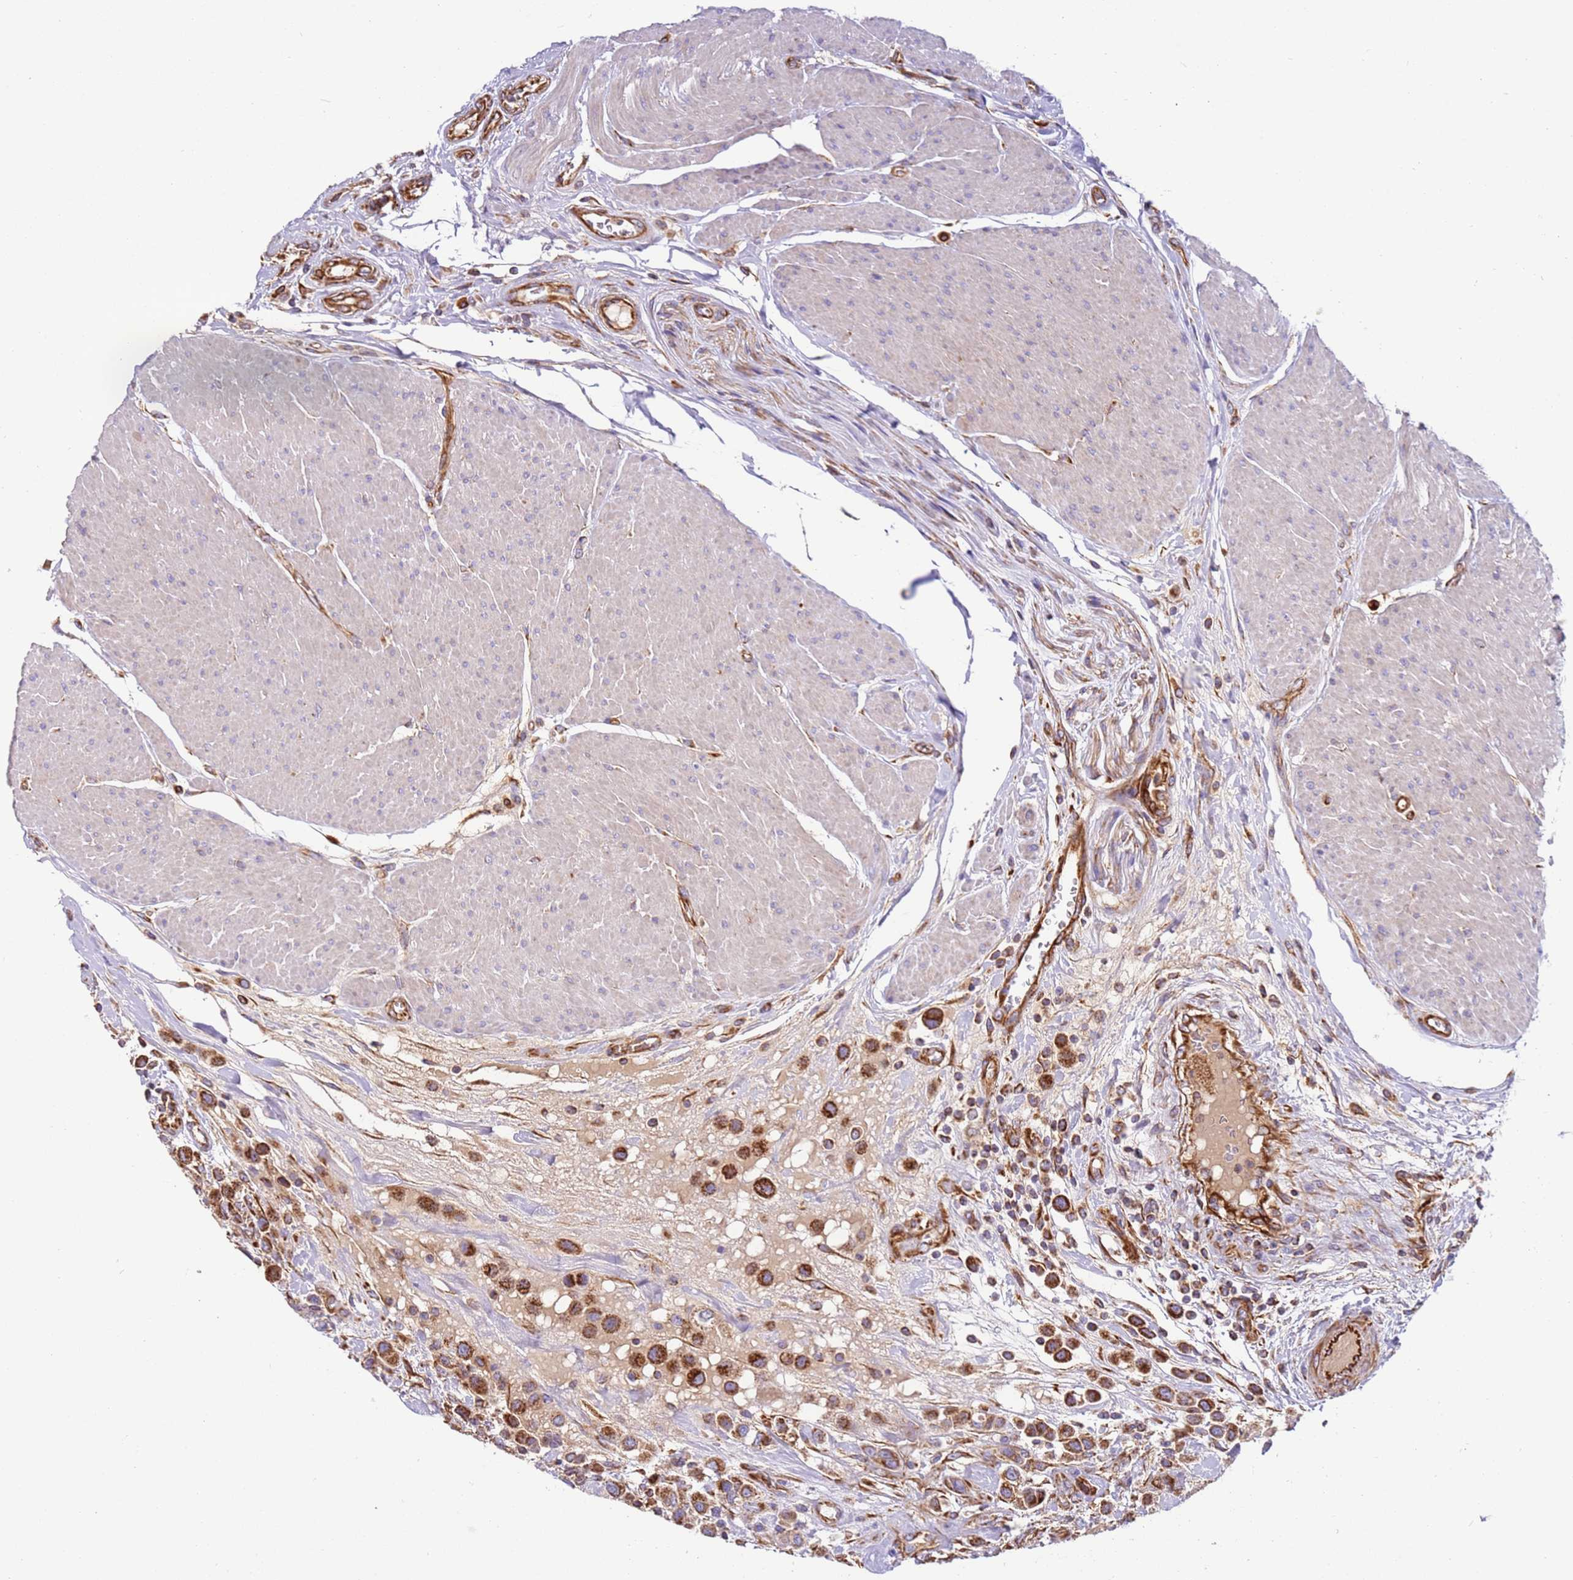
{"staining": {"intensity": "strong", "quantity": ">75%", "location": "cytoplasmic/membranous"}, "tissue": "urothelial cancer", "cell_type": "Tumor cells", "image_type": "cancer", "snomed": [{"axis": "morphology", "description": "Urothelial carcinoma, High grade"}, {"axis": "topography", "description": "Urinary bladder"}], "caption": "A histopathology image showing strong cytoplasmic/membranous expression in approximately >75% of tumor cells in urothelial cancer, as visualized by brown immunohistochemical staining.", "gene": "MRPL20", "patient": {"sex": "male", "age": 50}}